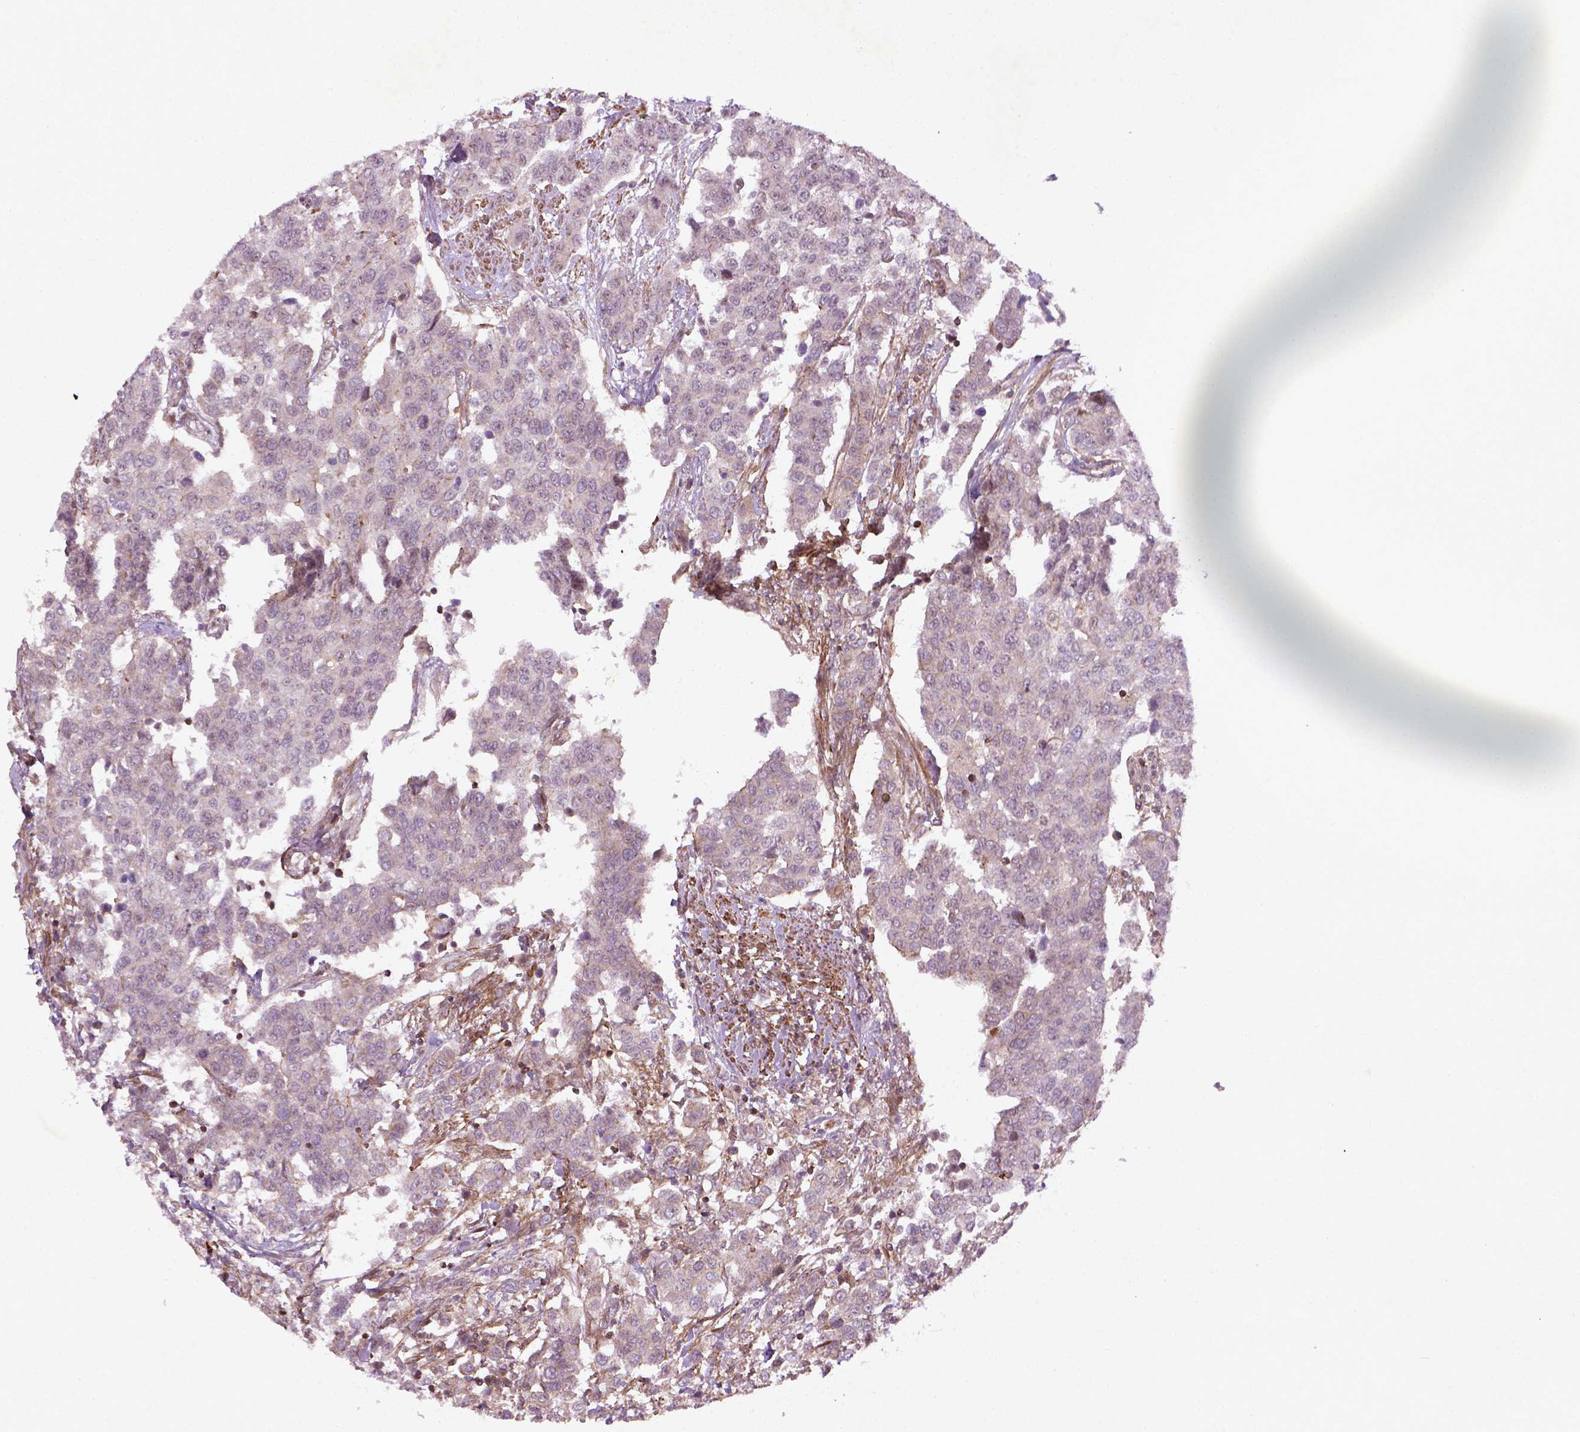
{"staining": {"intensity": "negative", "quantity": "none", "location": "none"}, "tissue": "urothelial cancer", "cell_type": "Tumor cells", "image_type": "cancer", "snomed": [{"axis": "morphology", "description": "Urothelial carcinoma, High grade"}, {"axis": "topography", "description": "Urinary bladder"}], "caption": "Human high-grade urothelial carcinoma stained for a protein using immunohistochemistry demonstrates no positivity in tumor cells.", "gene": "TCHP", "patient": {"sex": "female", "age": 58}}